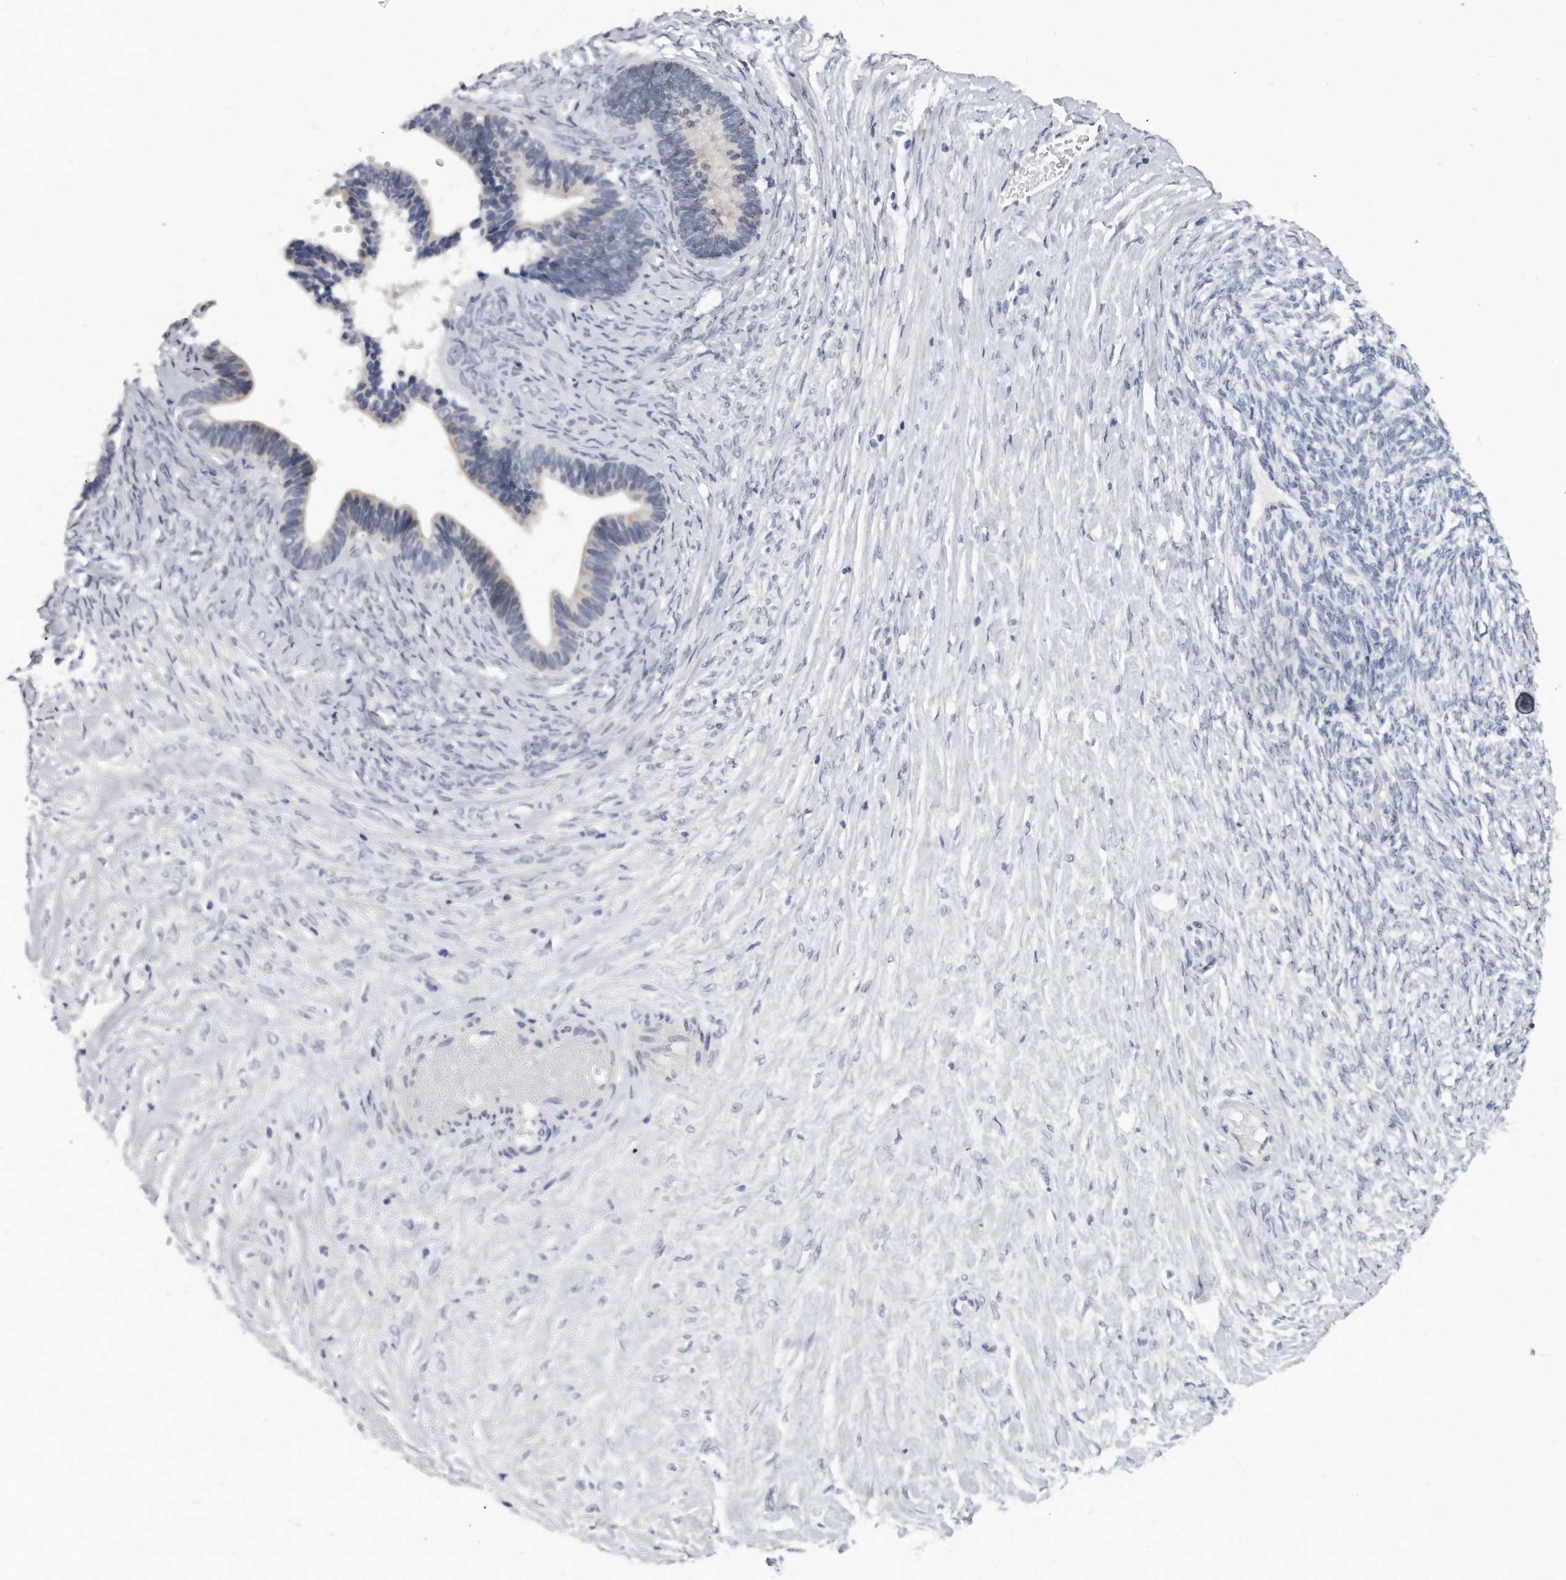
{"staining": {"intensity": "negative", "quantity": "none", "location": "none"}, "tissue": "ovarian cancer", "cell_type": "Tumor cells", "image_type": "cancer", "snomed": [{"axis": "morphology", "description": "Cystadenocarcinoma, serous, NOS"}, {"axis": "topography", "description": "Ovary"}], "caption": "Immunohistochemistry (IHC) of human ovarian cancer displays no positivity in tumor cells.", "gene": "TFCP2L1", "patient": {"sex": "female", "age": 56}}